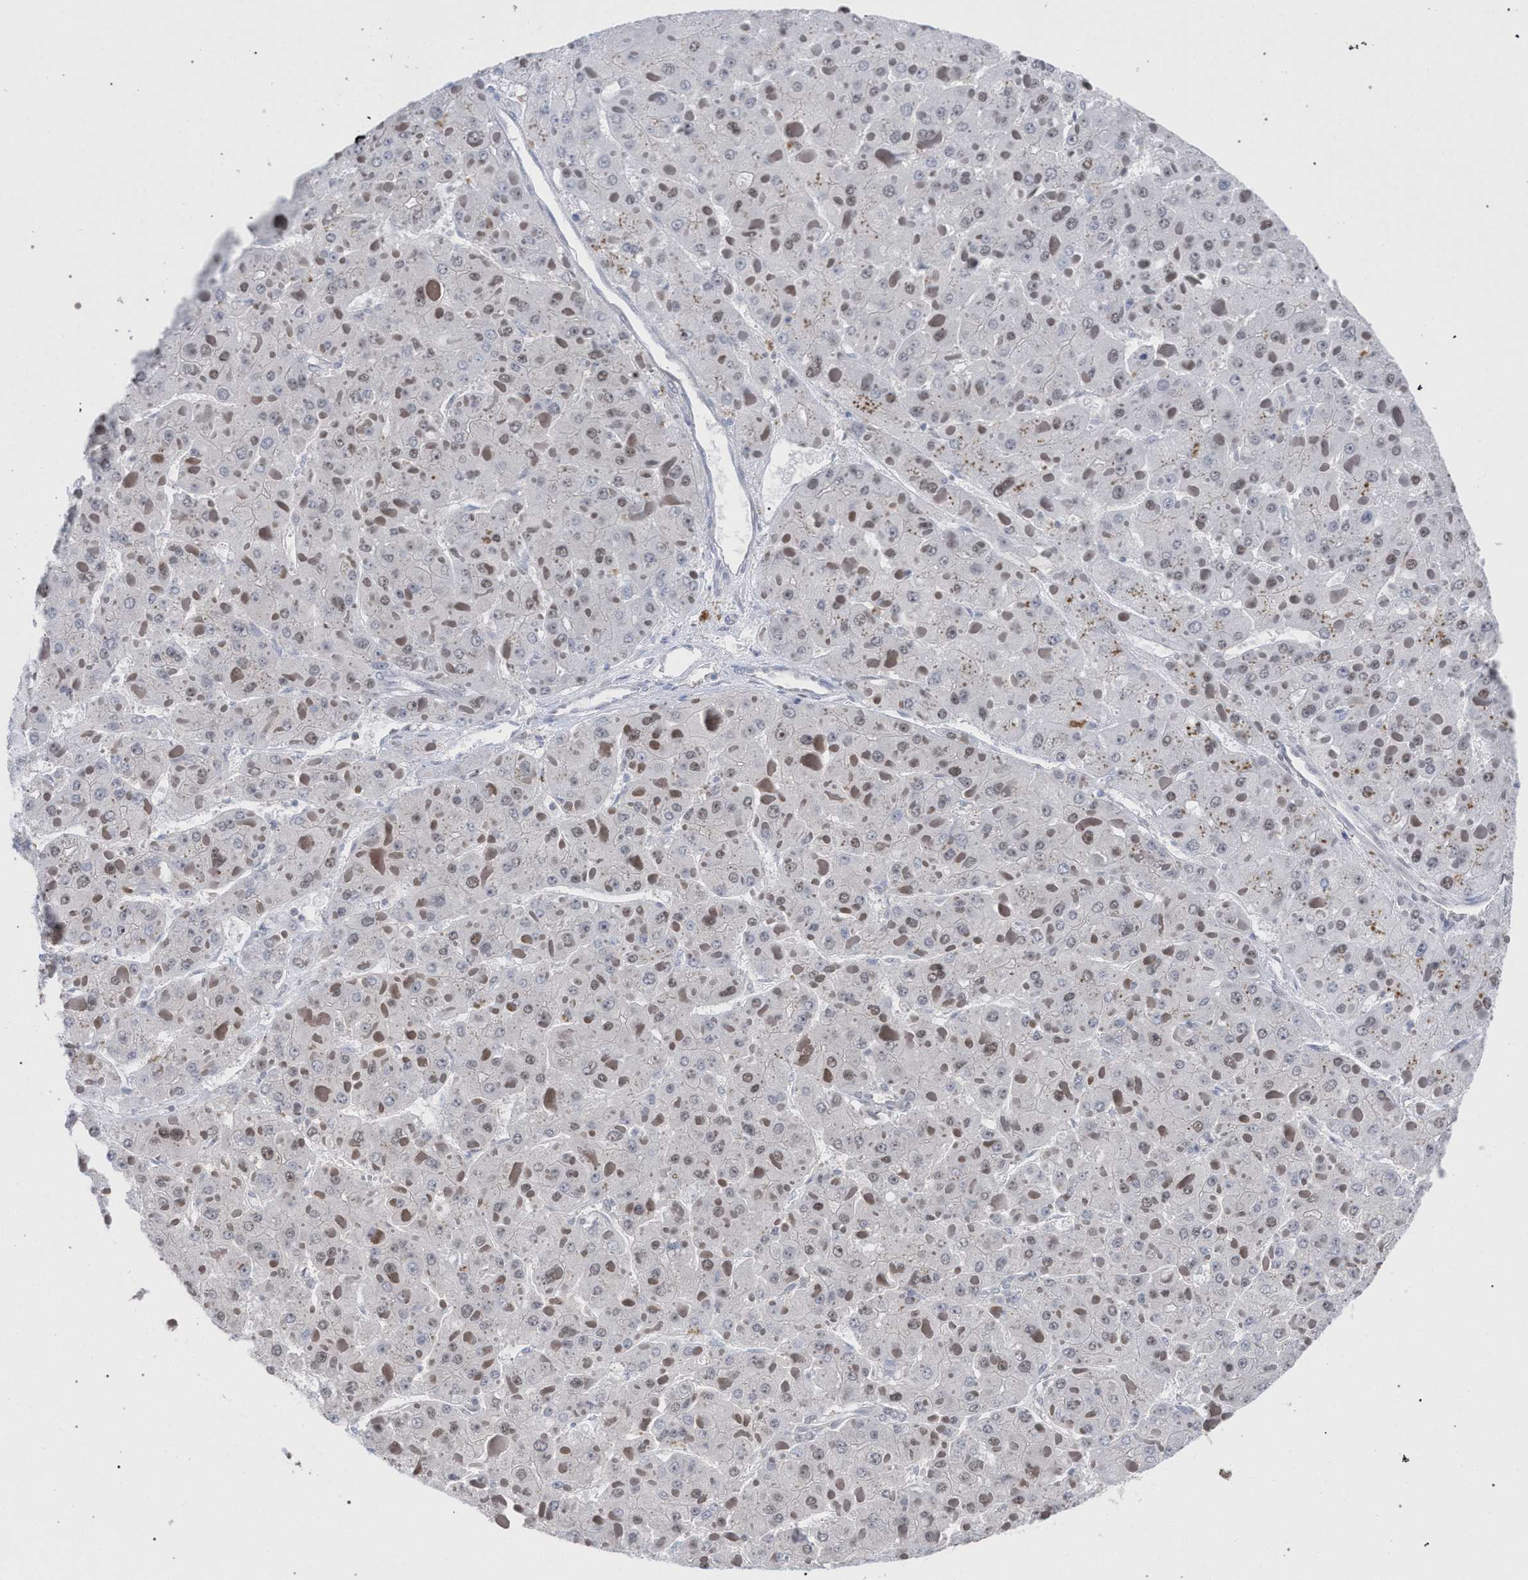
{"staining": {"intensity": "negative", "quantity": "none", "location": "none"}, "tissue": "liver cancer", "cell_type": "Tumor cells", "image_type": "cancer", "snomed": [{"axis": "morphology", "description": "Carcinoma, Hepatocellular, NOS"}, {"axis": "topography", "description": "Liver"}], "caption": "The photomicrograph shows no staining of tumor cells in liver cancer (hepatocellular carcinoma). (Stains: DAB immunohistochemistry (IHC) with hematoxylin counter stain, Microscopy: brightfield microscopy at high magnification).", "gene": "SCAF4", "patient": {"sex": "female", "age": 73}}